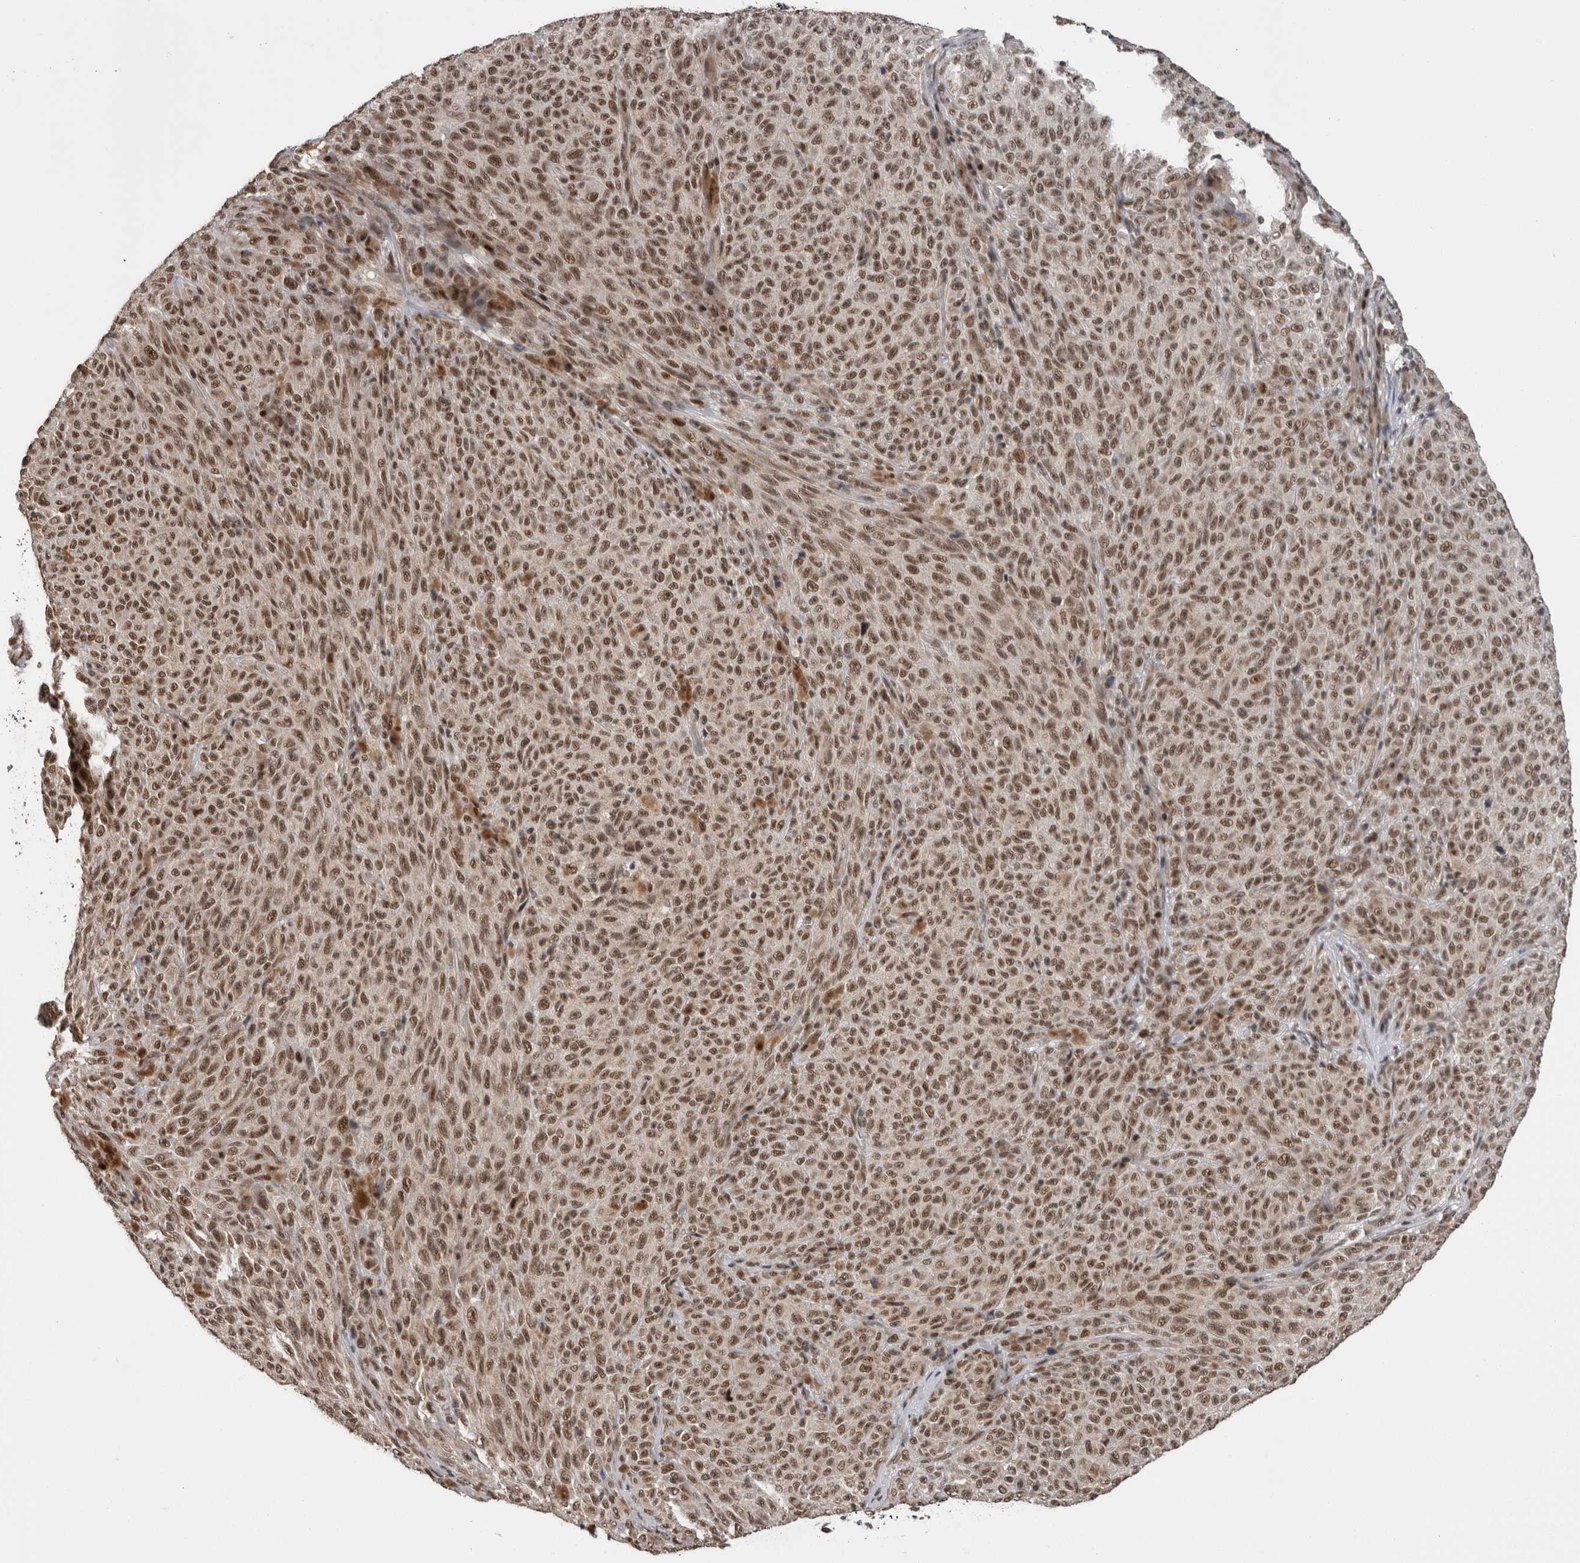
{"staining": {"intensity": "moderate", "quantity": ">75%", "location": "nuclear"}, "tissue": "melanoma", "cell_type": "Tumor cells", "image_type": "cancer", "snomed": [{"axis": "morphology", "description": "Malignant melanoma, NOS"}, {"axis": "topography", "description": "Skin"}], "caption": "A medium amount of moderate nuclear positivity is appreciated in about >75% of tumor cells in malignant melanoma tissue.", "gene": "CPSF2", "patient": {"sex": "female", "age": 82}}